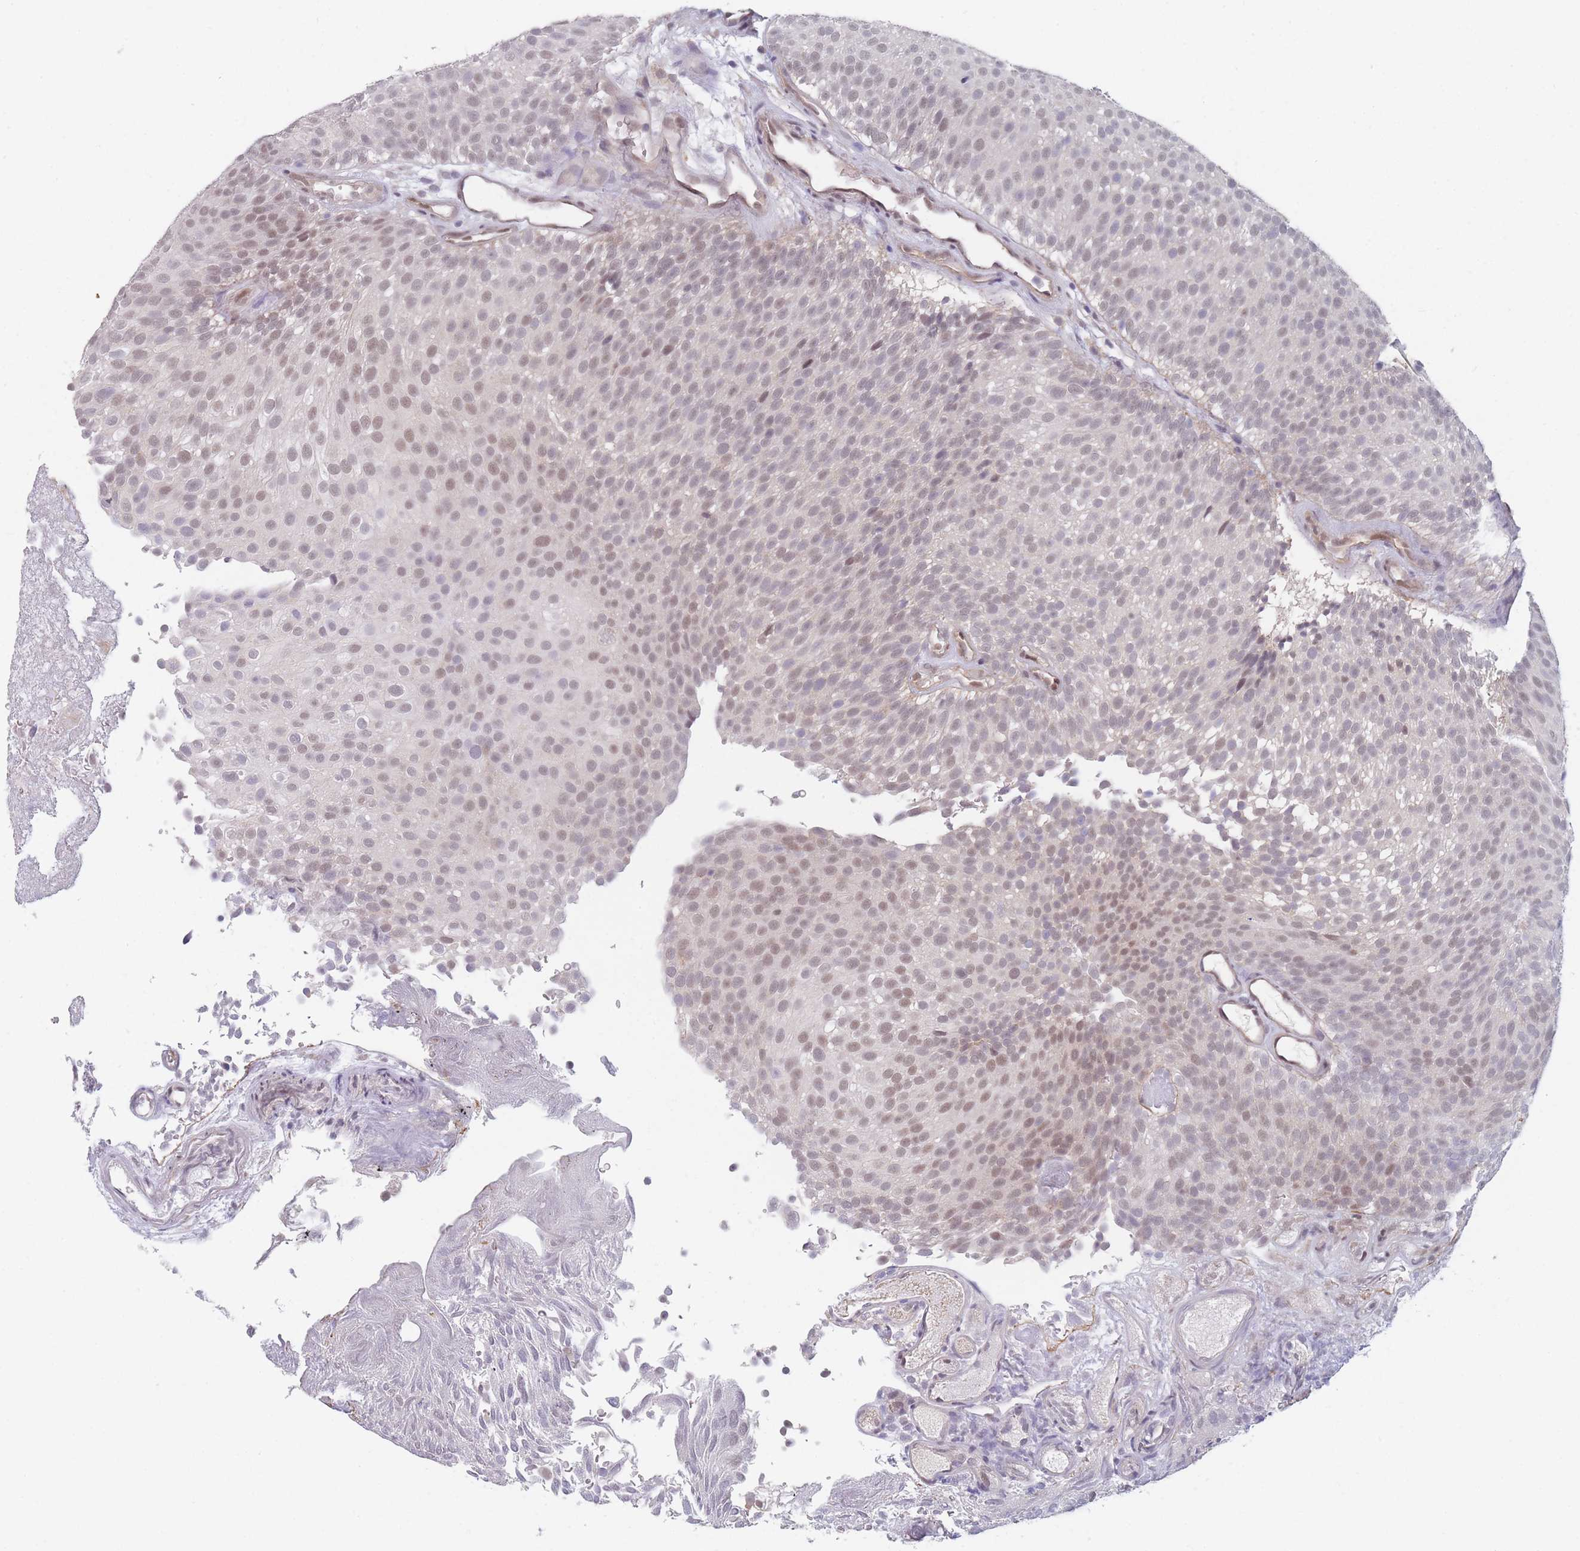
{"staining": {"intensity": "weak", "quantity": "25%-75%", "location": "nuclear"}, "tissue": "urothelial cancer", "cell_type": "Tumor cells", "image_type": "cancer", "snomed": [{"axis": "morphology", "description": "Urothelial carcinoma, Low grade"}, {"axis": "topography", "description": "Urinary bladder"}], "caption": "Tumor cells reveal weak nuclear positivity in approximately 25%-75% of cells in urothelial cancer.", "gene": "ANKRD10", "patient": {"sex": "male", "age": 78}}